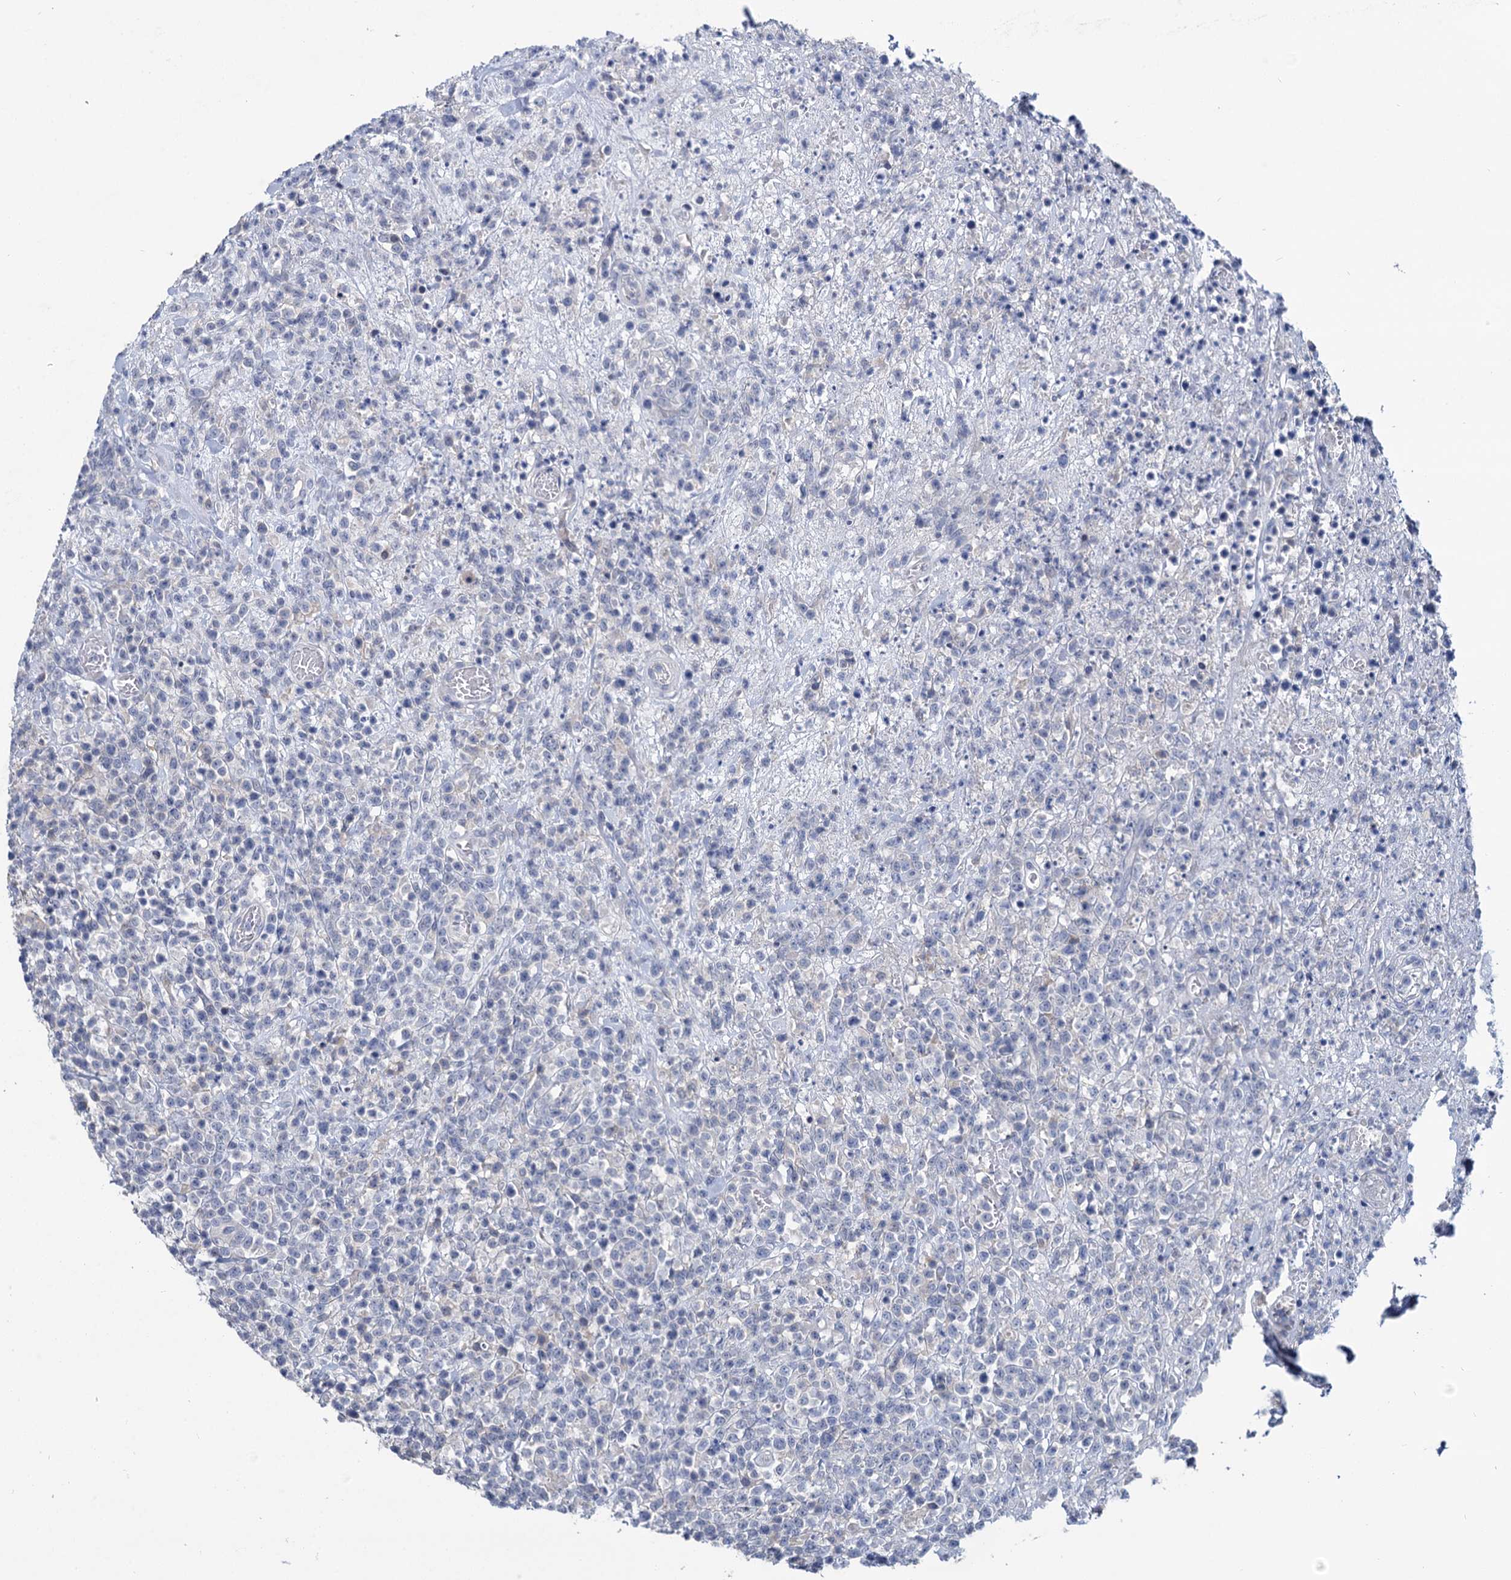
{"staining": {"intensity": "negative", "quantity": "none", "location": "none"}, "tissue": "lymphoma", "cell_type": "Tumor cells", "image_type": "cancer", "snomed": [{"axis": "morphology", "description": "Malignant lymphoma, non-Hodgkin's type, High grade"}, {"axis": "topography", "description": "Colon"}], "caption": "DAB (3,3'-diaminobenzidine) immunohistochemical staining of malignant lymphoma, non-Hodgkin's type (high-grade) reveals no significant expression in tumor cells.", "gene": "ANKRD42", "patient": {"sex": "female", "age": 53}}